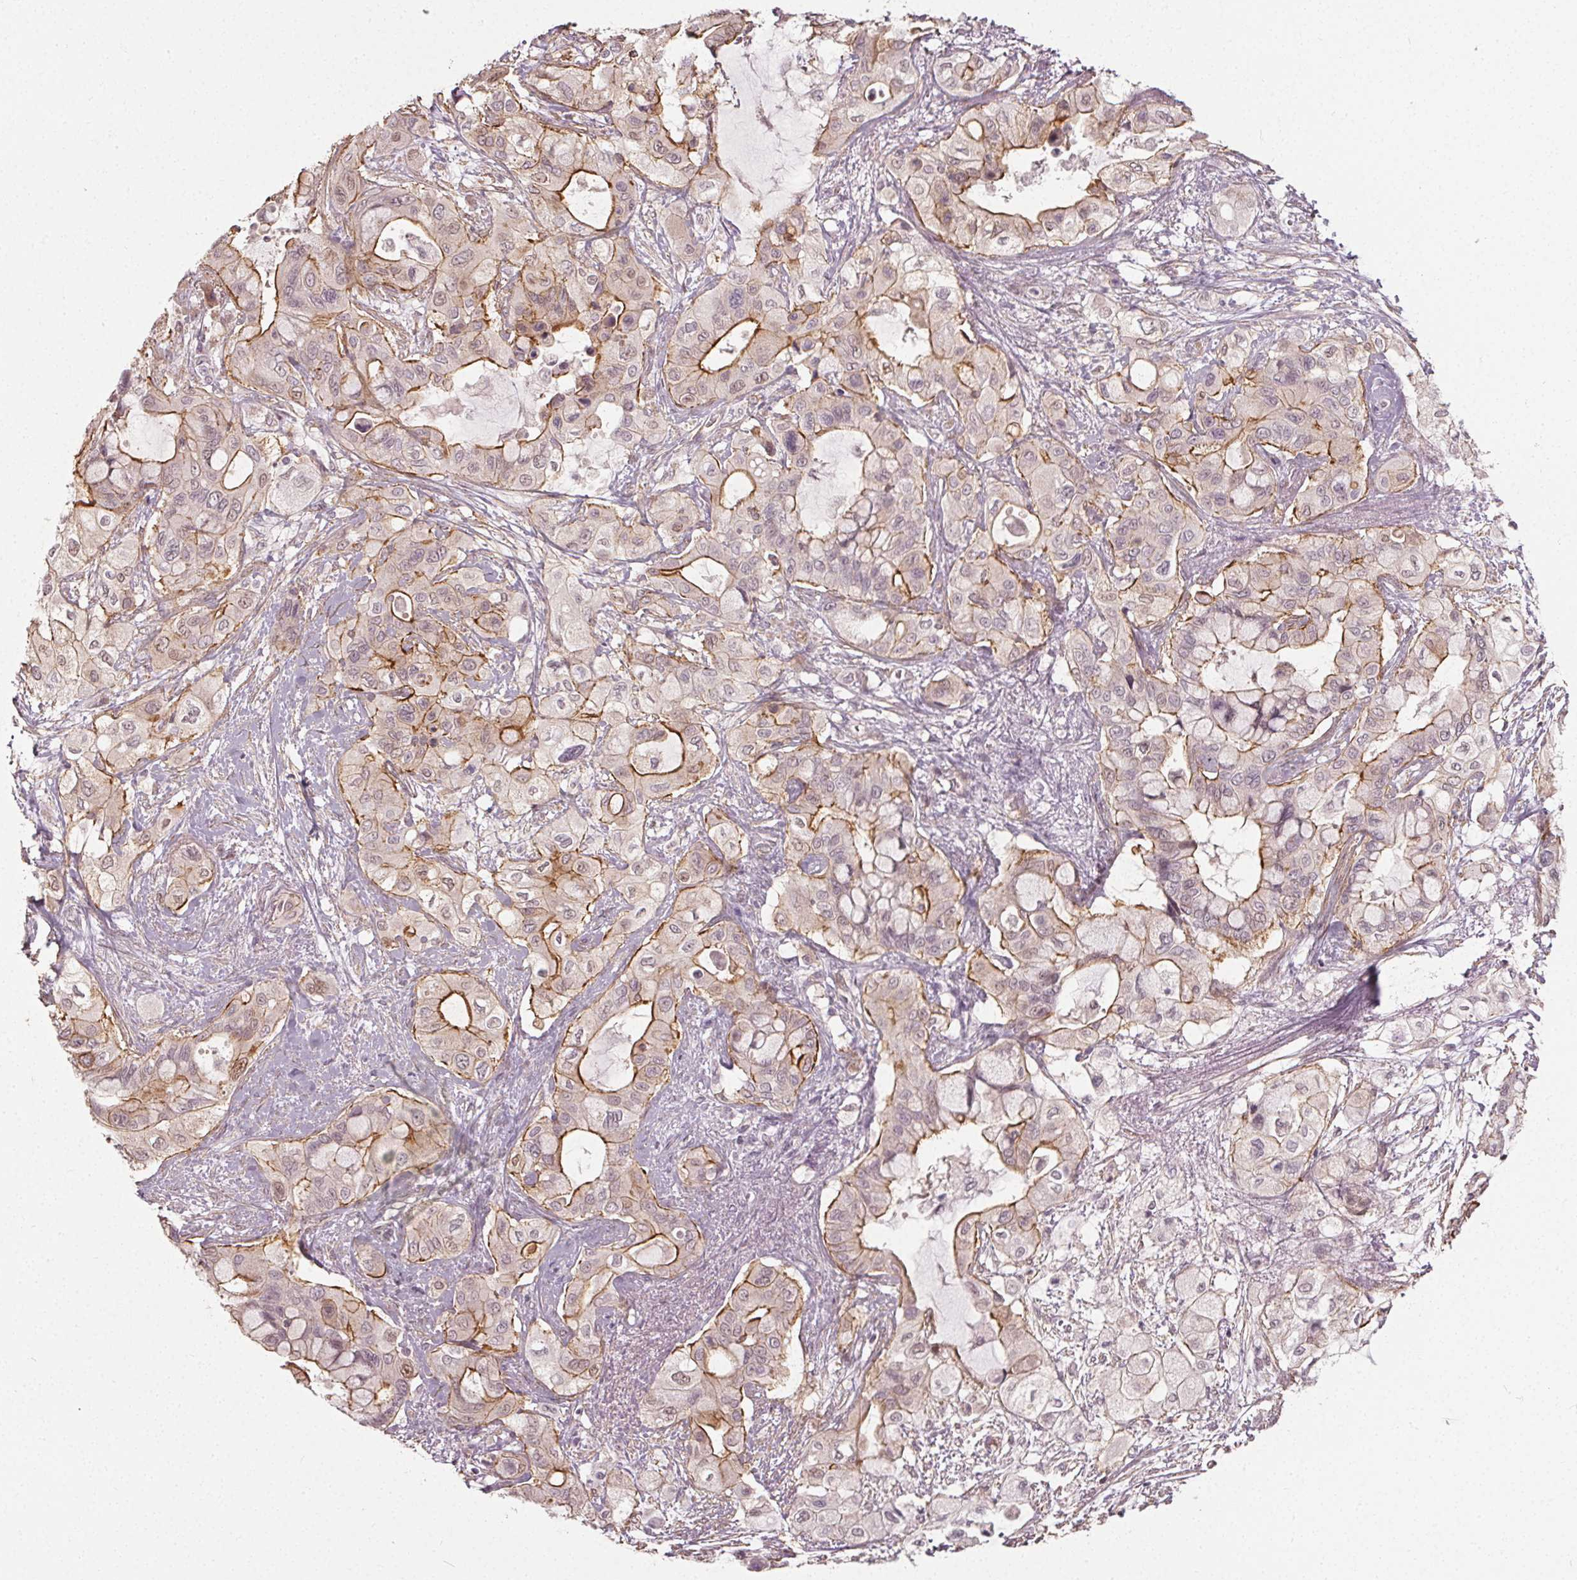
{"staining": {"intensity": "strong", "quantity": "25%-75%", "location": "cytoplasmic/membranous"}, "tissue": "pancreatic cancer", "cell_type": "Tumor cells", "image_type": "cancer", "snomed": [{"axis": "morphology", "description": "Adenocarcinoma, NOS"}, {"axis": "topography", "description": "Pancreas"}], "caption": "Protein analysis of pancreatic cancer tissue displays strong cytoplasmic/membranous staining in approximately 25%-75% of tumor cells.", "gene": "PKP1", "patient": {"sex": "male", "age": 71}}